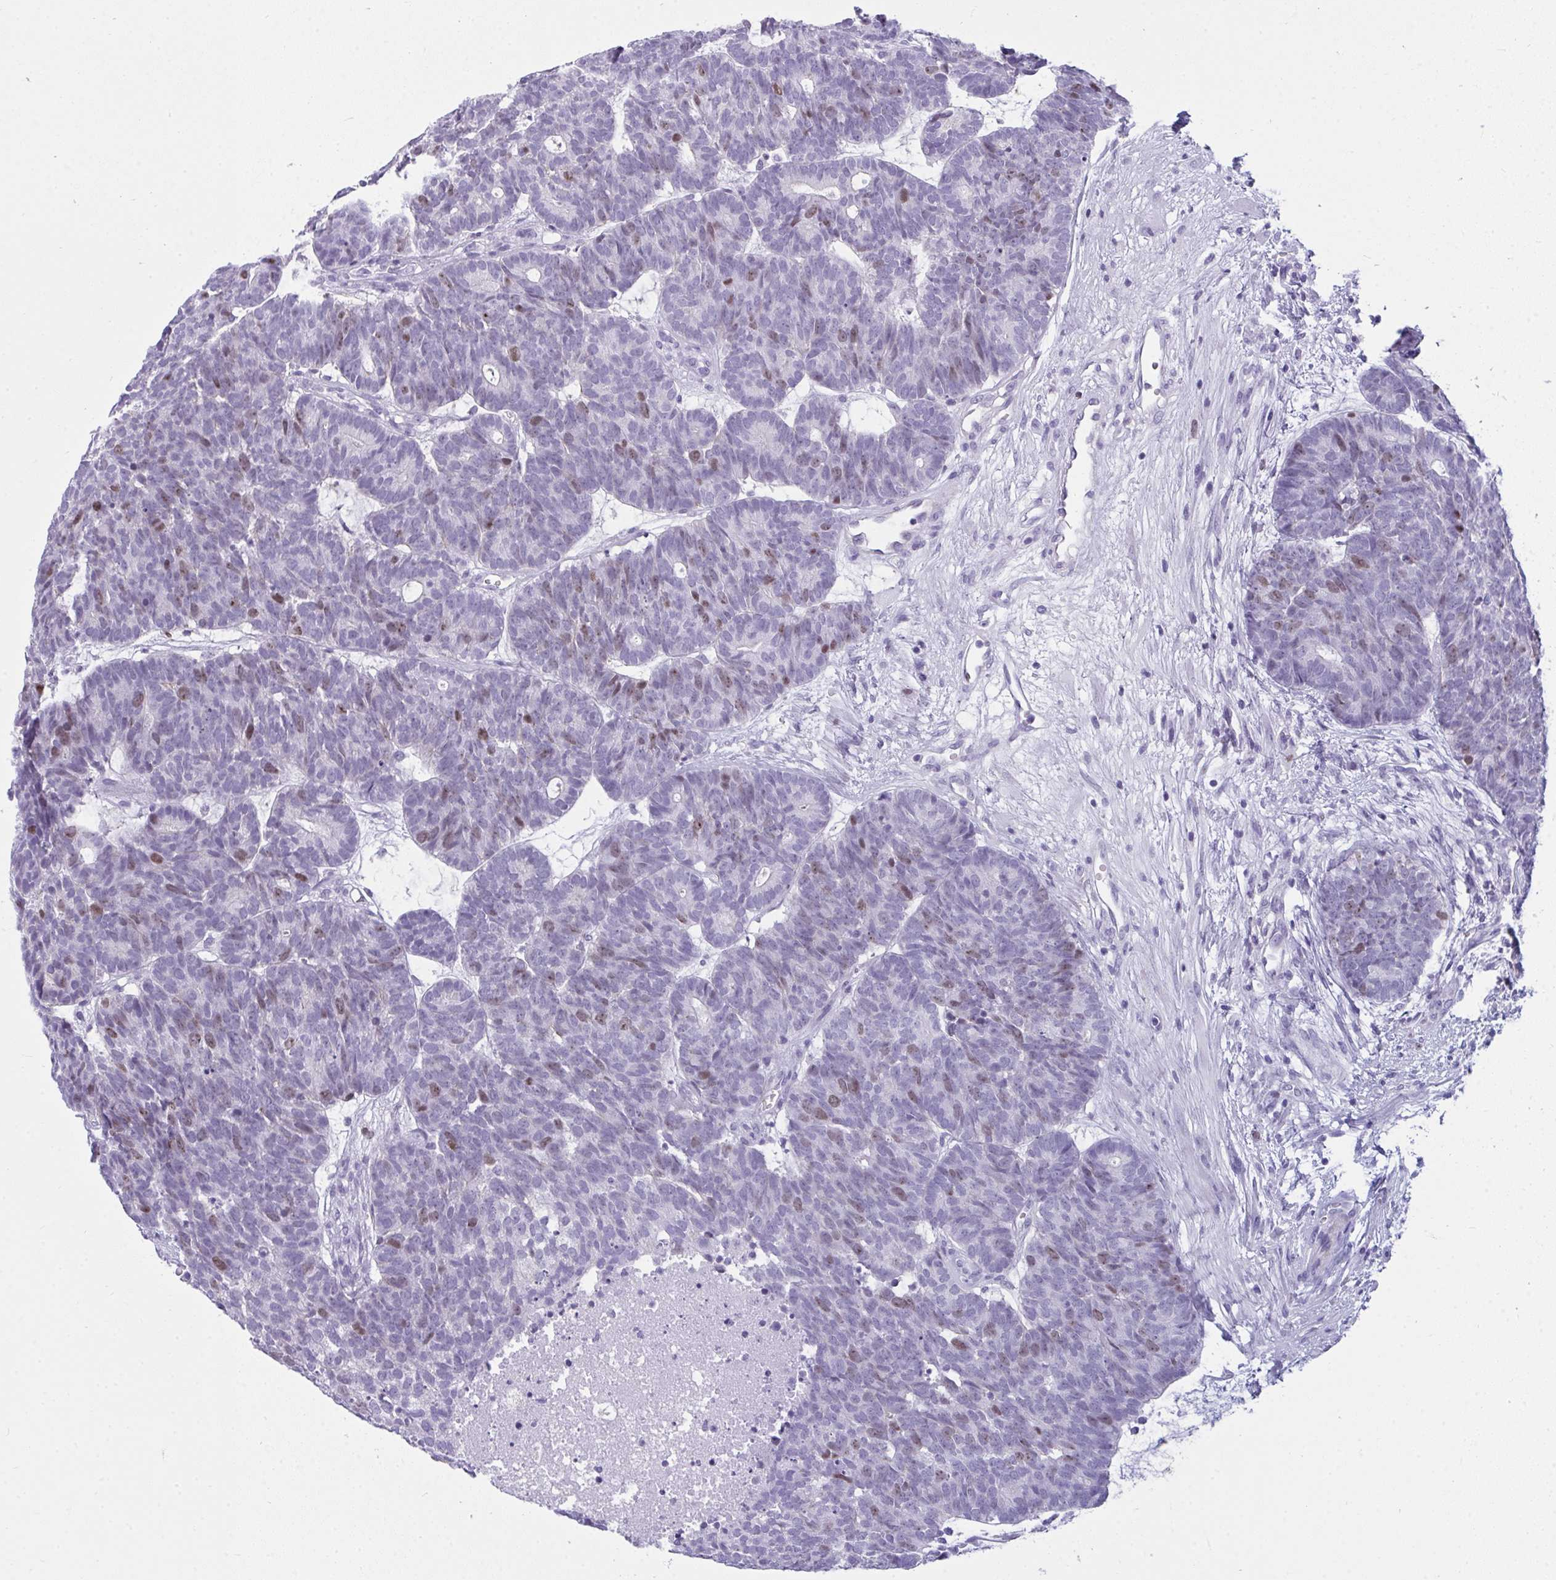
{"staining": {"intensity": "moderate", "quantity": "<25%", "location": "nuclear"}, "tissue": "head and neck cancer", "cell_type": "Tumor cells", "image_type": "cancer", "snomed": [{"axis": "morphology", "description": "Adenocarcinoma, NOS"}, {"axis": "topography", "description": "Head-Neck"}], "caption": "This image exhibits immunohistochemistry (IHC) staining of human adenocarcinoma (head and neck), with low moderate nuclear positivity in about <25% of tumor cells.", "gene": "SUZ12", "patient": {"sex": "female", "age": 81}}